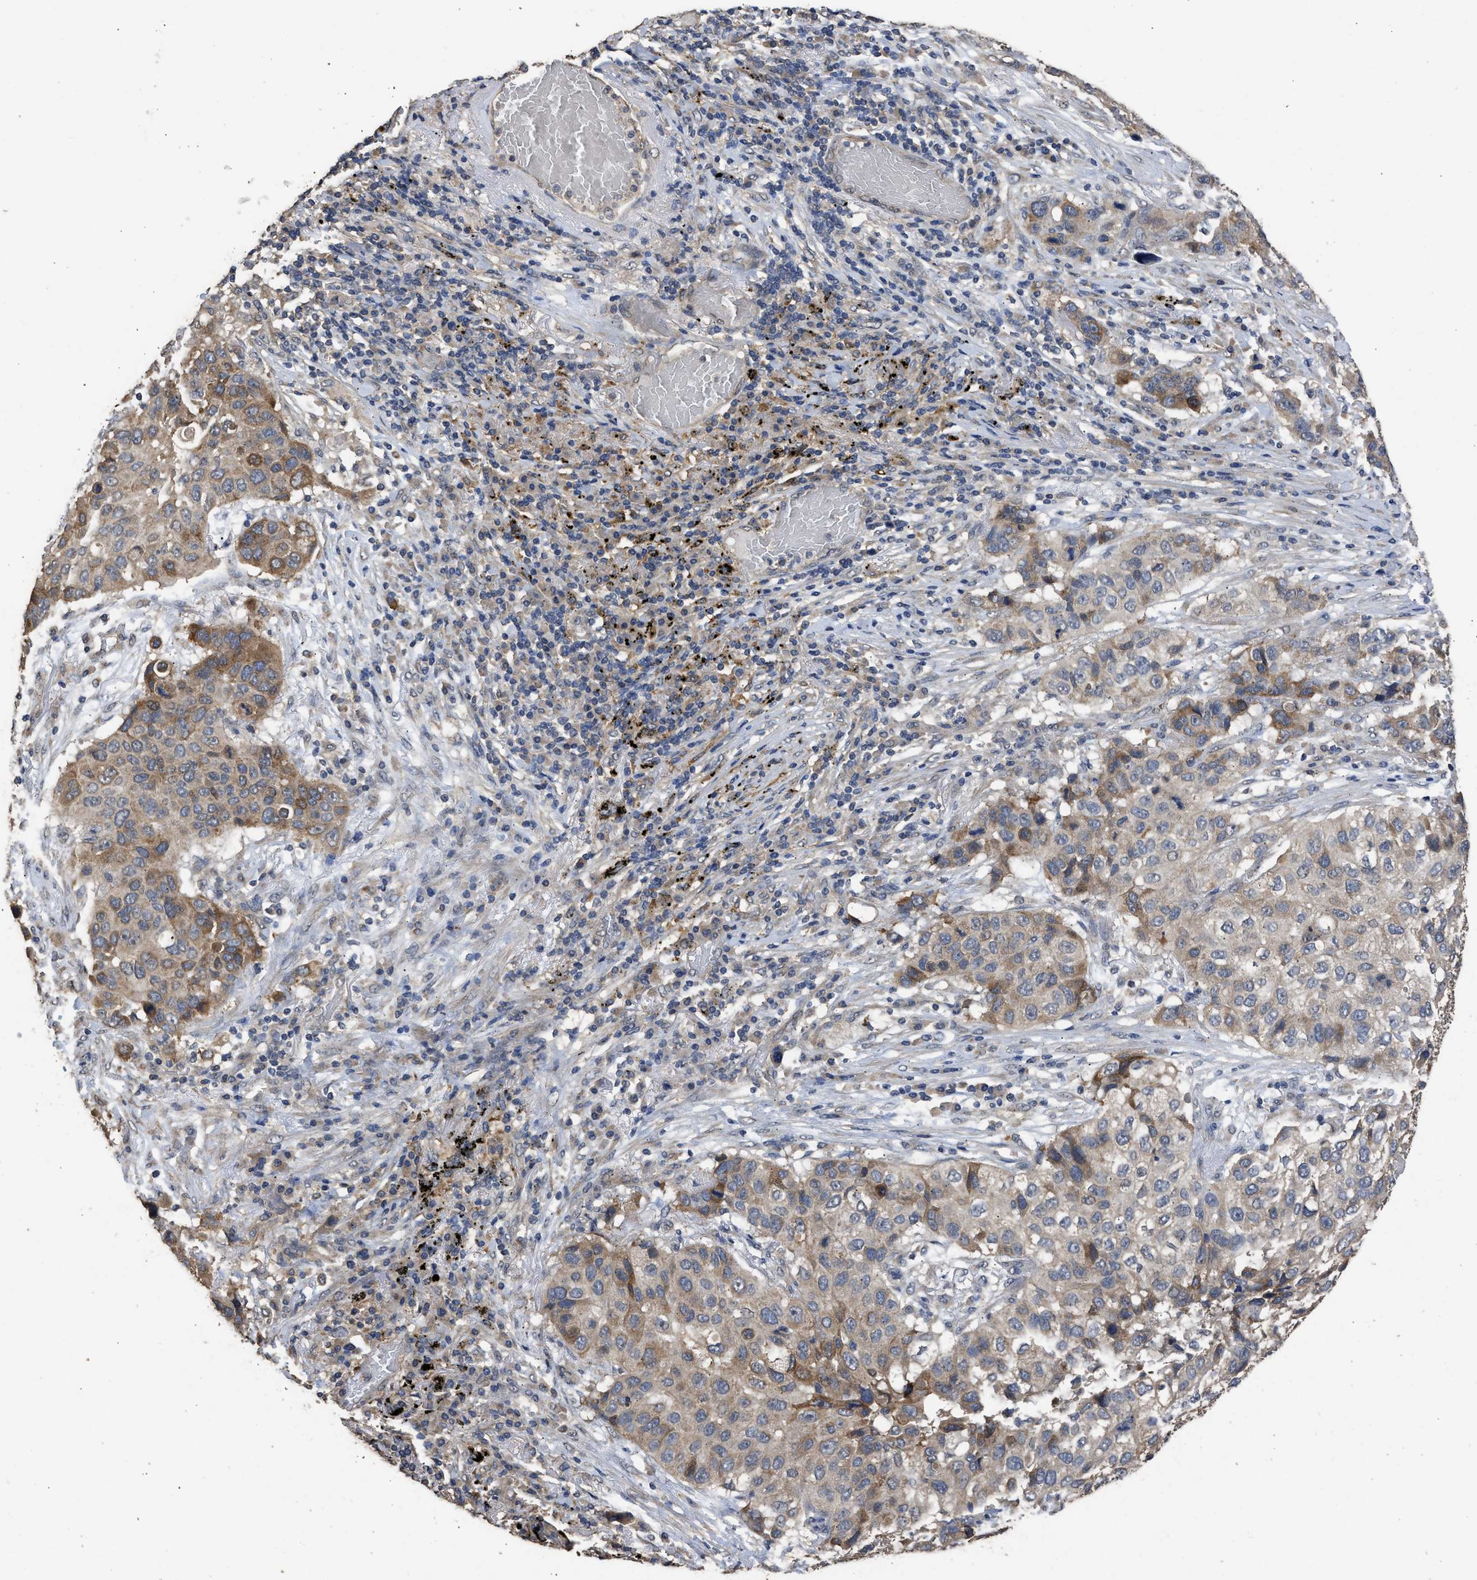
{"staining": {"intensity": "moderate", "quantity": "25%-75%", "location": "cytoplasmic/membranous"}, "tissue": "lung cancer", "cell_type": "Tumor cells", "image_type": "cancer", "snomed": [{"axis": "morphology", "description": "Squamous cell carcinoma, NOS"}, {"axis": "topography", "description": "Lung"}], "caption": "Protein expression analysis of human squamous cell carcinoma (lung) reveals moderate cytoplasmic/membranous staining in approximately 25%-75% of tumor cells.", "gene": "SPINT2", "patient": {"sex": "male", "age": 57}}